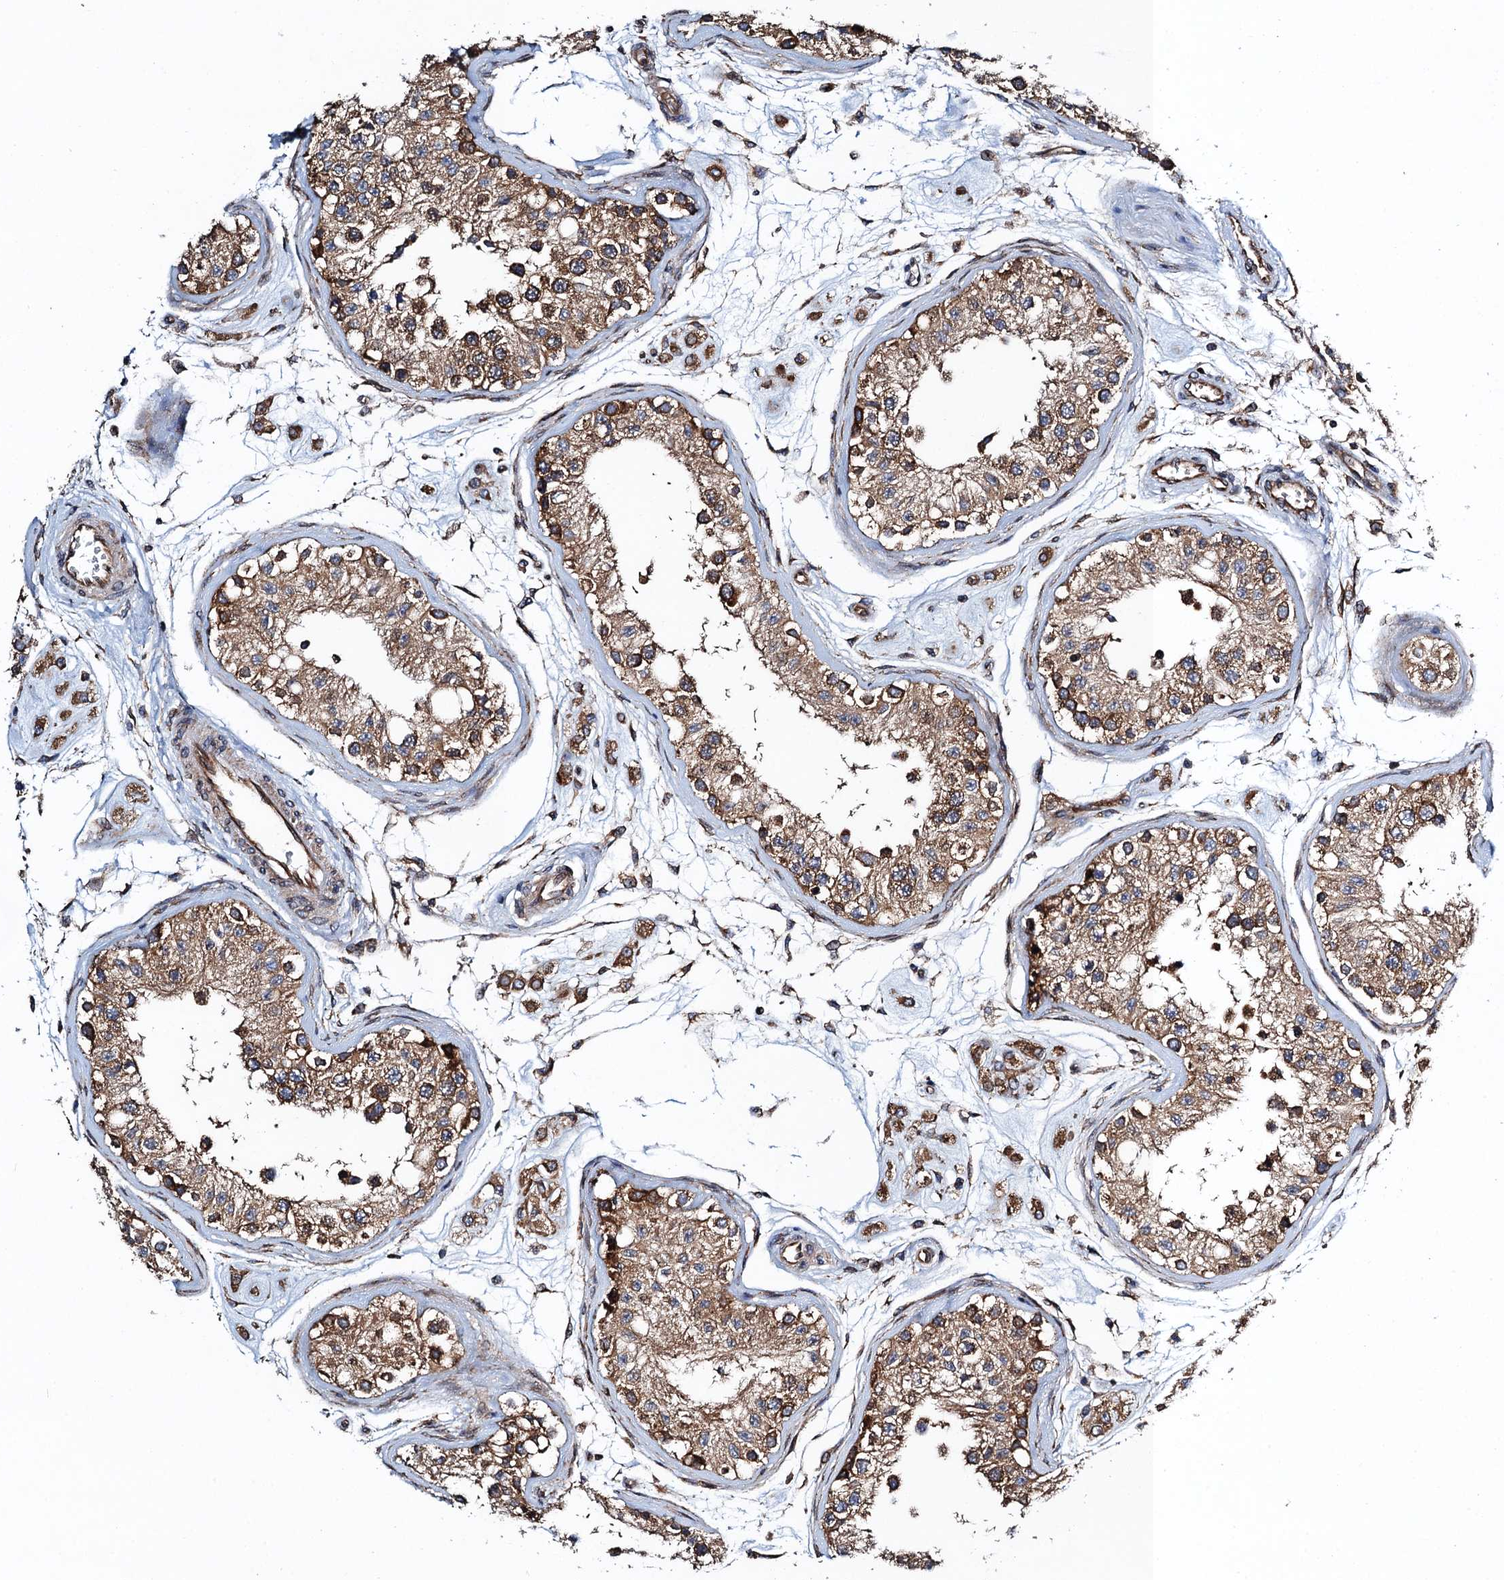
{"staining": {"intensity": "strong", "quantity": ">75%", "location": "cytoplasmic/membranous"}, "tissue": "testis", "cell_type": "Cells in seminiferous ducts", "image_type": "normal", "snomed": [{"axis": "morphology", "description": "Normal tissue, NOS"}, {"axis": "morphology", "description": "Adenocarcinoma, metastatic, NOS"}, {"axis": "topography", "description": "Testis"}], "caption": "IHC staining of unremarkable testis, which demonstrates high levels of strong cytoplasmic/membranous expression in about >75% of cells in seminiferous ducts indicating strong cytoplasmic/membranous protein staining. The staining was performed using DAB (3,3'-diaminobenzidine) (brown) for protein detection and nuclei were counterstained in hematoxylin (blue).", "gene": "MDM1", "patient": {"sex": "male", "age": 26}}